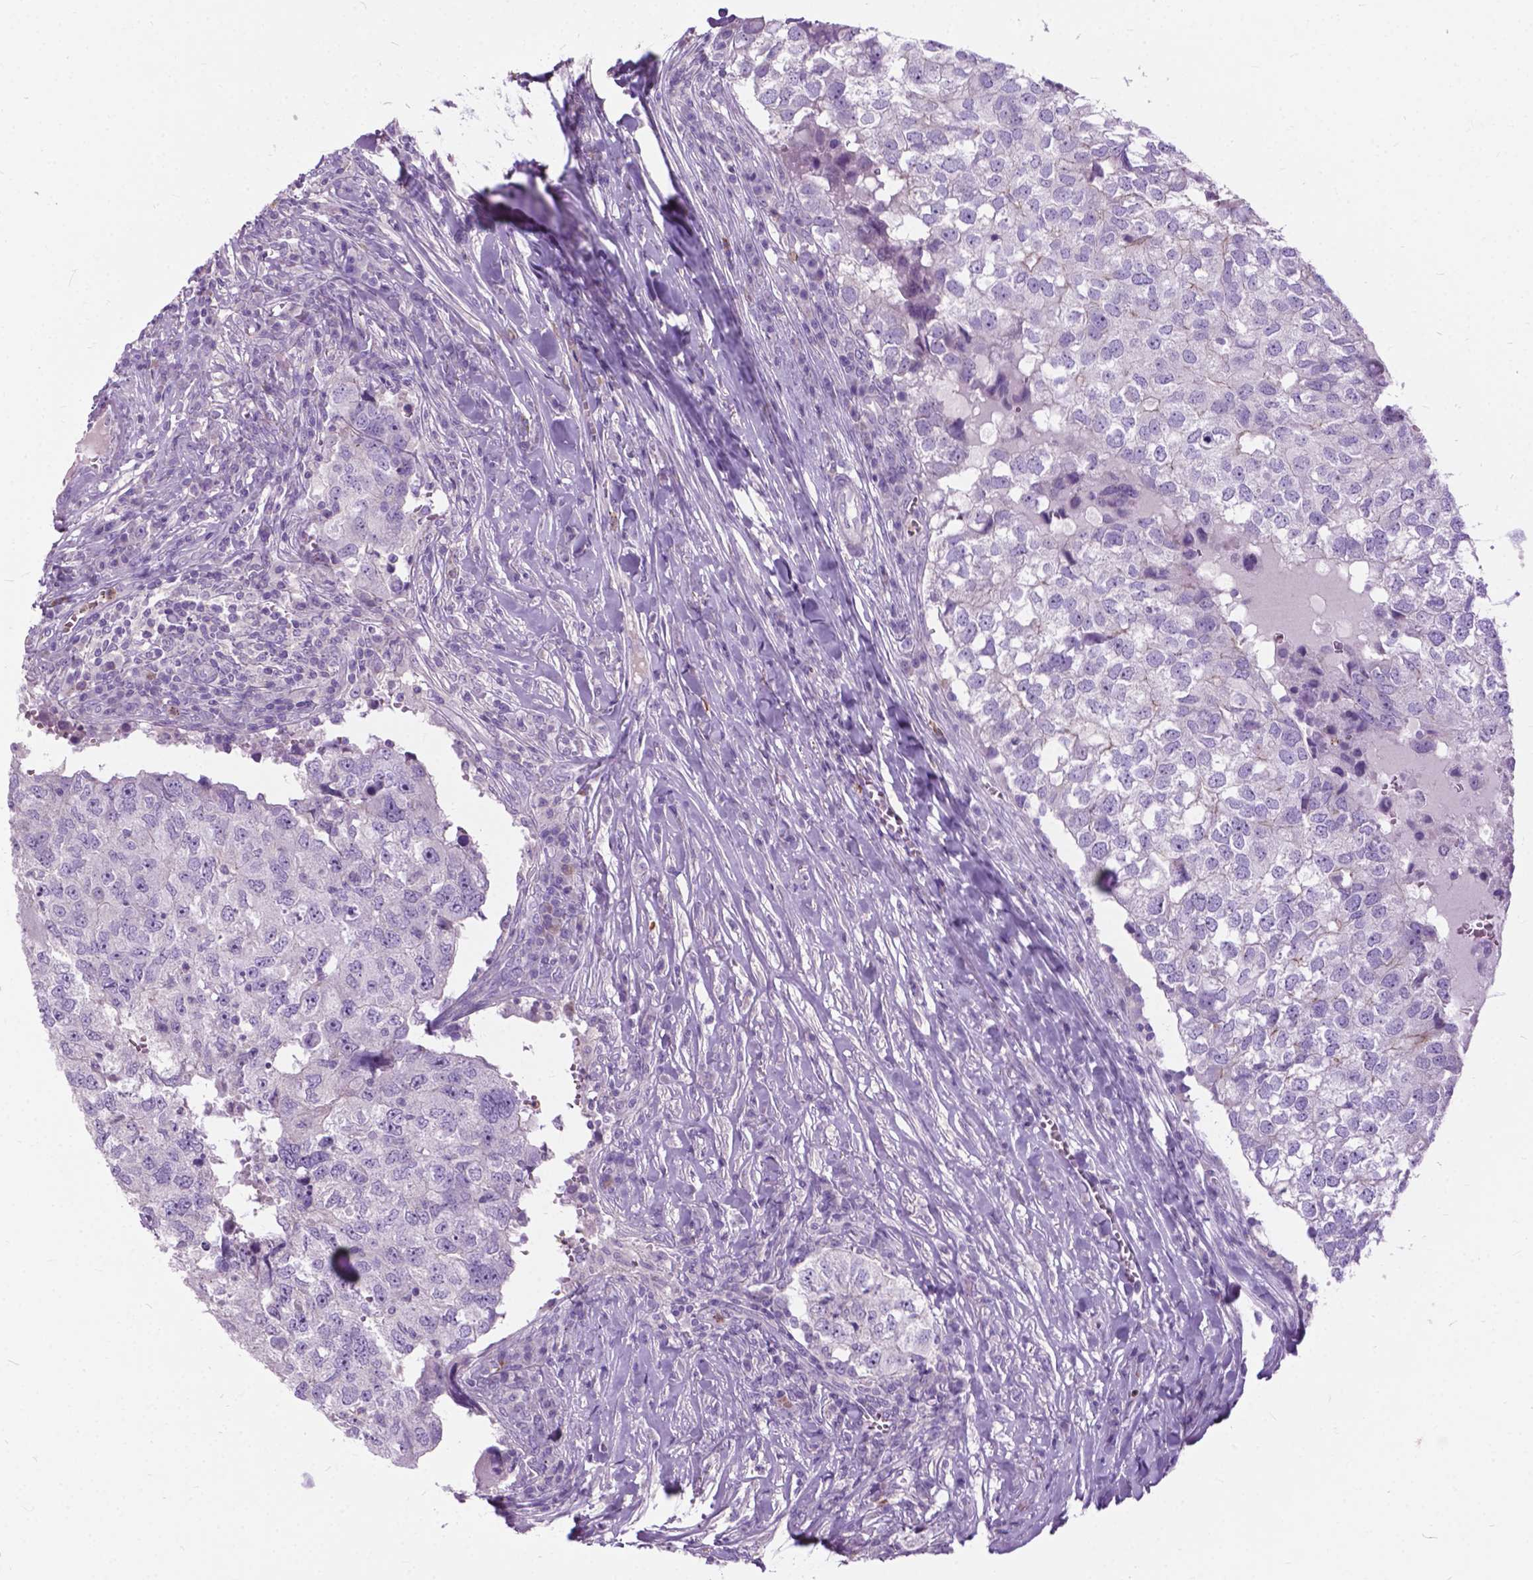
{"staining": {"intensity": "negative", "quantity": "none", "location": "none"}, "tissue": "breast cancer", "cell_type": "Tumor cells", "image_type": "cancer", "snomed": [{"axis": "morphology", "description": "Duct carcinoma"}, {"axis": "topography", "description": "Breast"}], "caption": "Human breast cancer stained for a protein using immunohistochemistry (IHC) exhibits no expression in tumor cells.", "gene": "PRR35", "patient": {"sex": "female", "age": 30}}